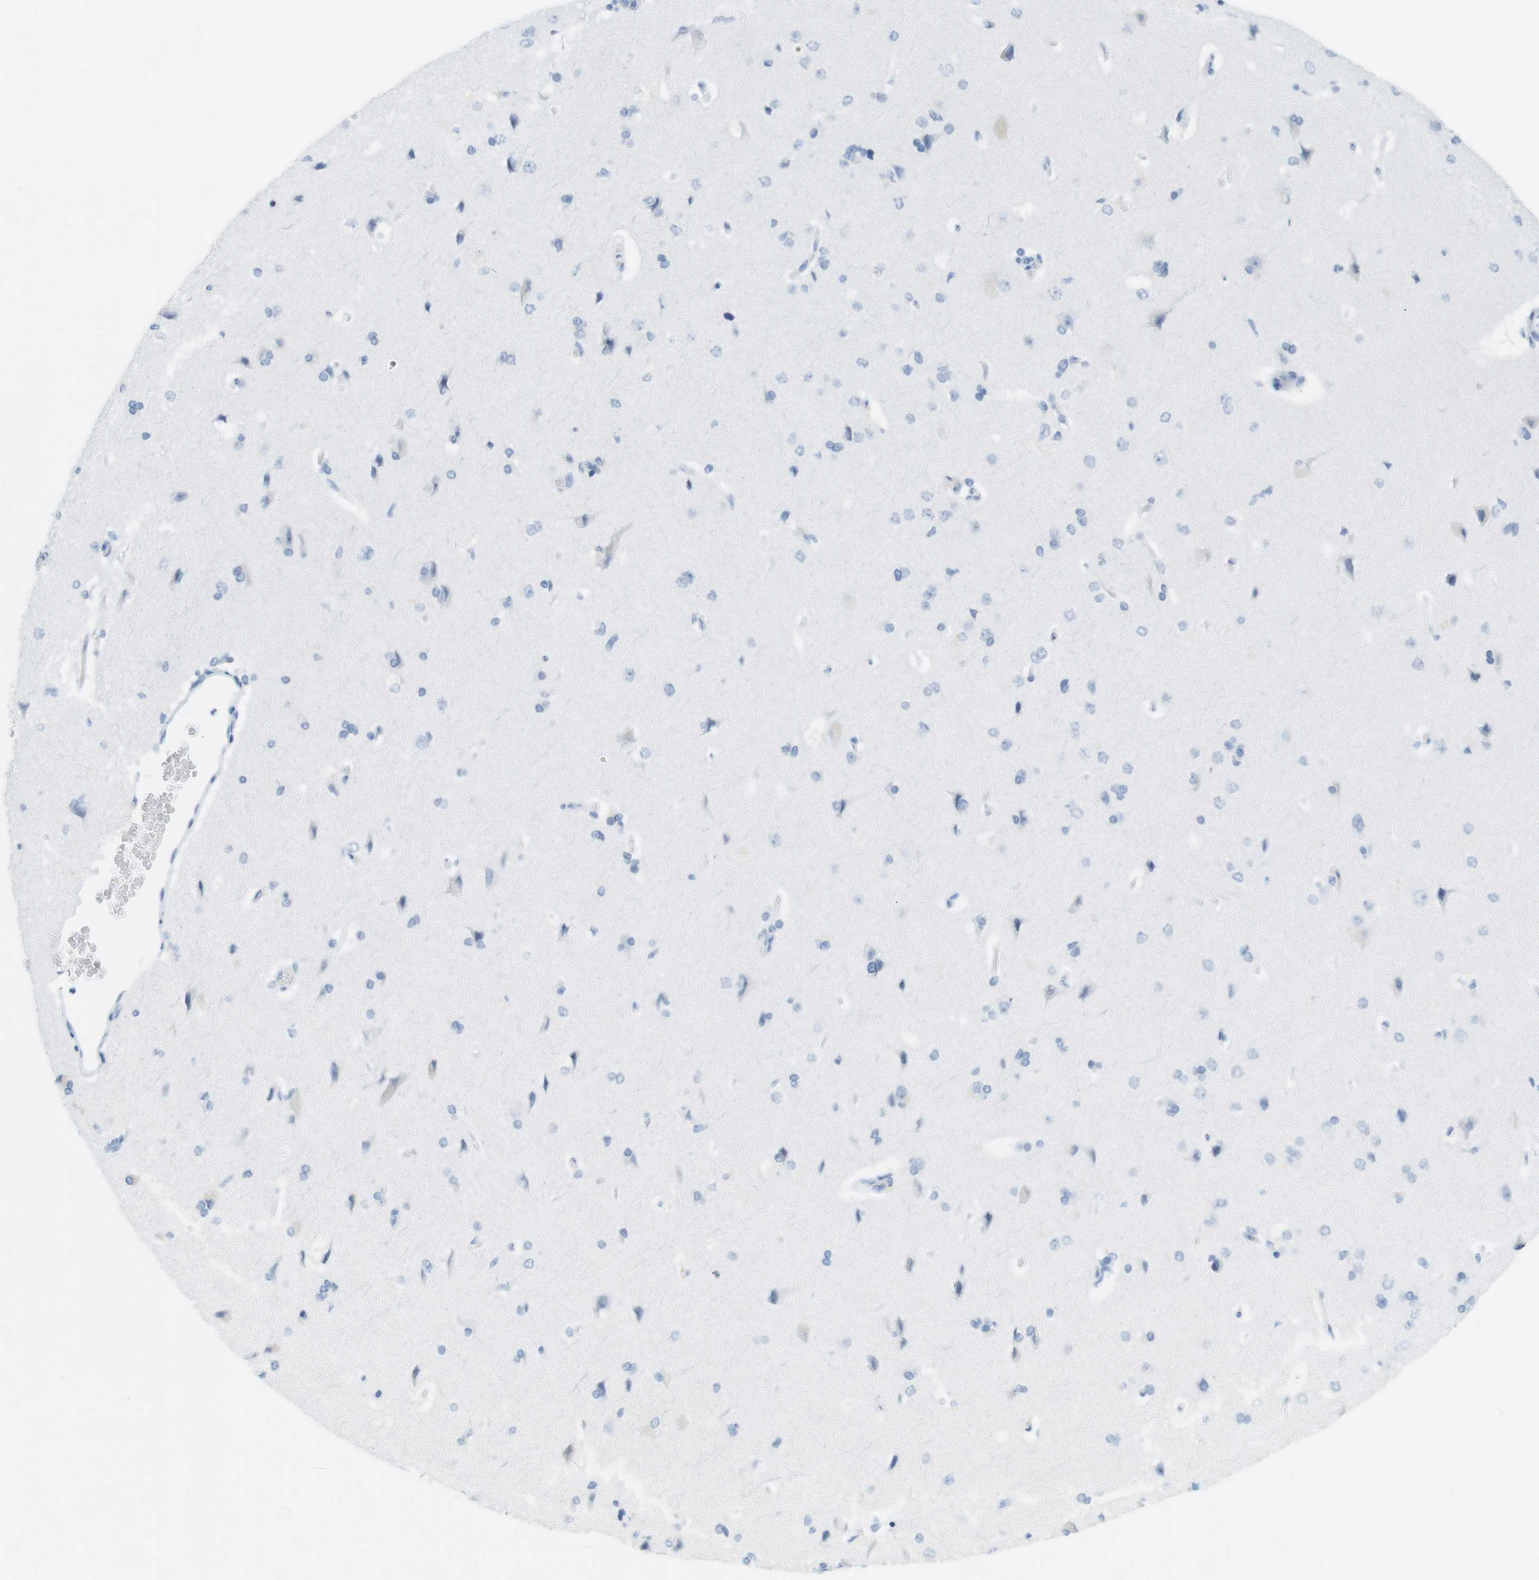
{"staining": {"intensity": "negative", "quantity": "none", "location": "none"}, "tissue": "cerebral cortex", "cell_type": "Endothelial cells", "image_type": "normal", "snomed": [{"axis": "morphology", "description": "Normal tissue, NOS"}, {"axis": "topography", "description": "Cerebral cortex"}], "caption": "The micrograph demonstrates no significant expression in endothelial cells of cerebral cortex. The staining was performed using DAB to visualize the protein expression in brown, while the nuclei were stained in blue with hematoxylin (Magnification: 20x).", "gene": "TNNT2", "patient": {"sex": "male", "age": 62}}